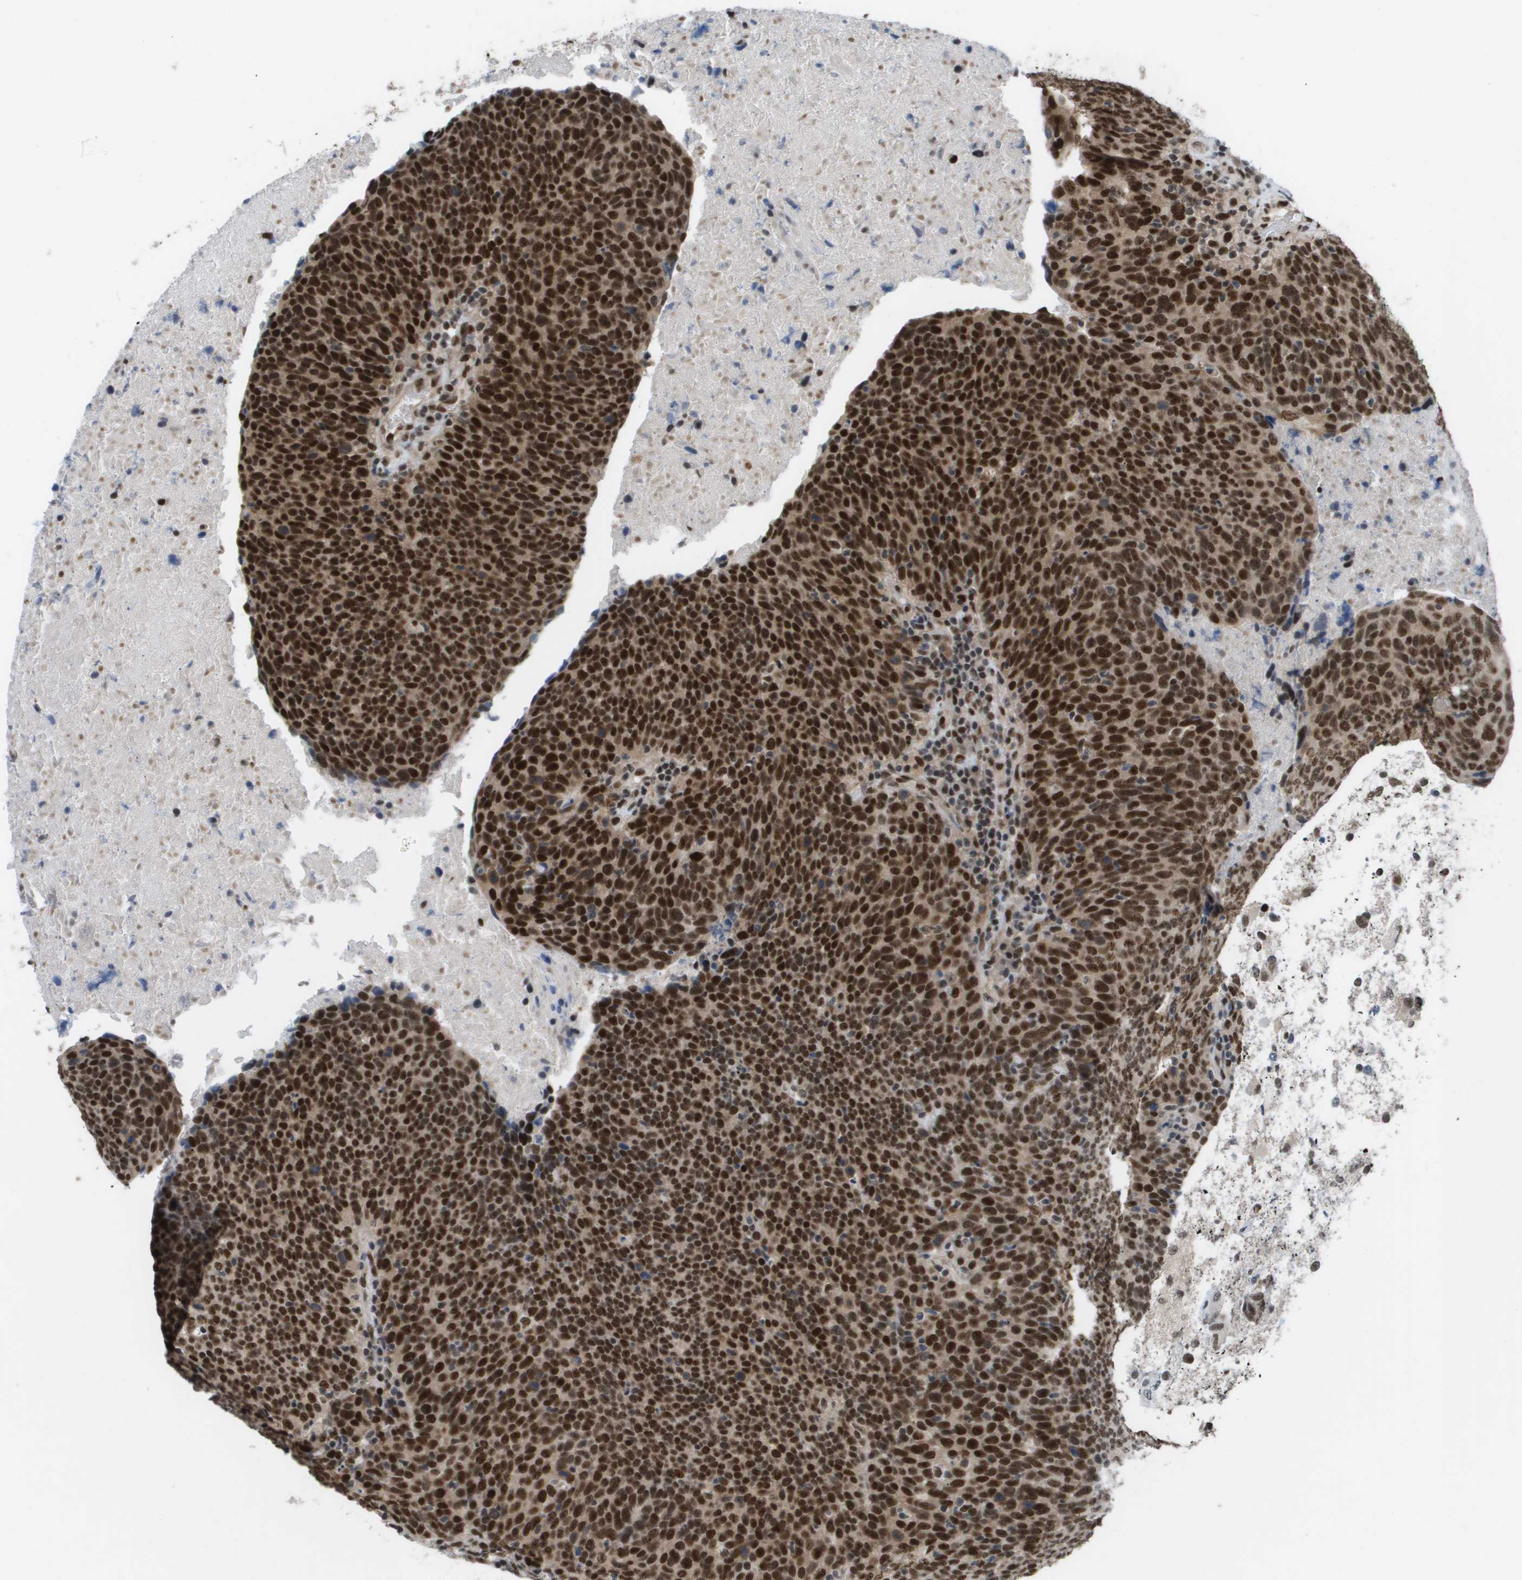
{"staining": {"intensity": "strong", "quantity": ">75%", "location": "cytoplasmic/membranous,nuclear"}, "tissue": "head and neck cancer", "cell_type": "Tumor cells", "image_type": "cancer", "snomed": [{"axis": "morphology", "description": "Squamous cell carcinoma, NOS"}, {"axis": "morphology", "description": "Squamous cell carcinoma, metastatic, NOS"}, {"axis": "topography", "description": "Lymph node"}, {"axis": "topography", "description": "Head-Neck"}], "caption": "Strong cytoplasmic/membranous and nuclear positivity is identified in about >75% of tumor cells in metastatic squamous cell carcinoma (head and neck).", "gene": "CDT1", "patient": {"sex": "male", "age": 62}}